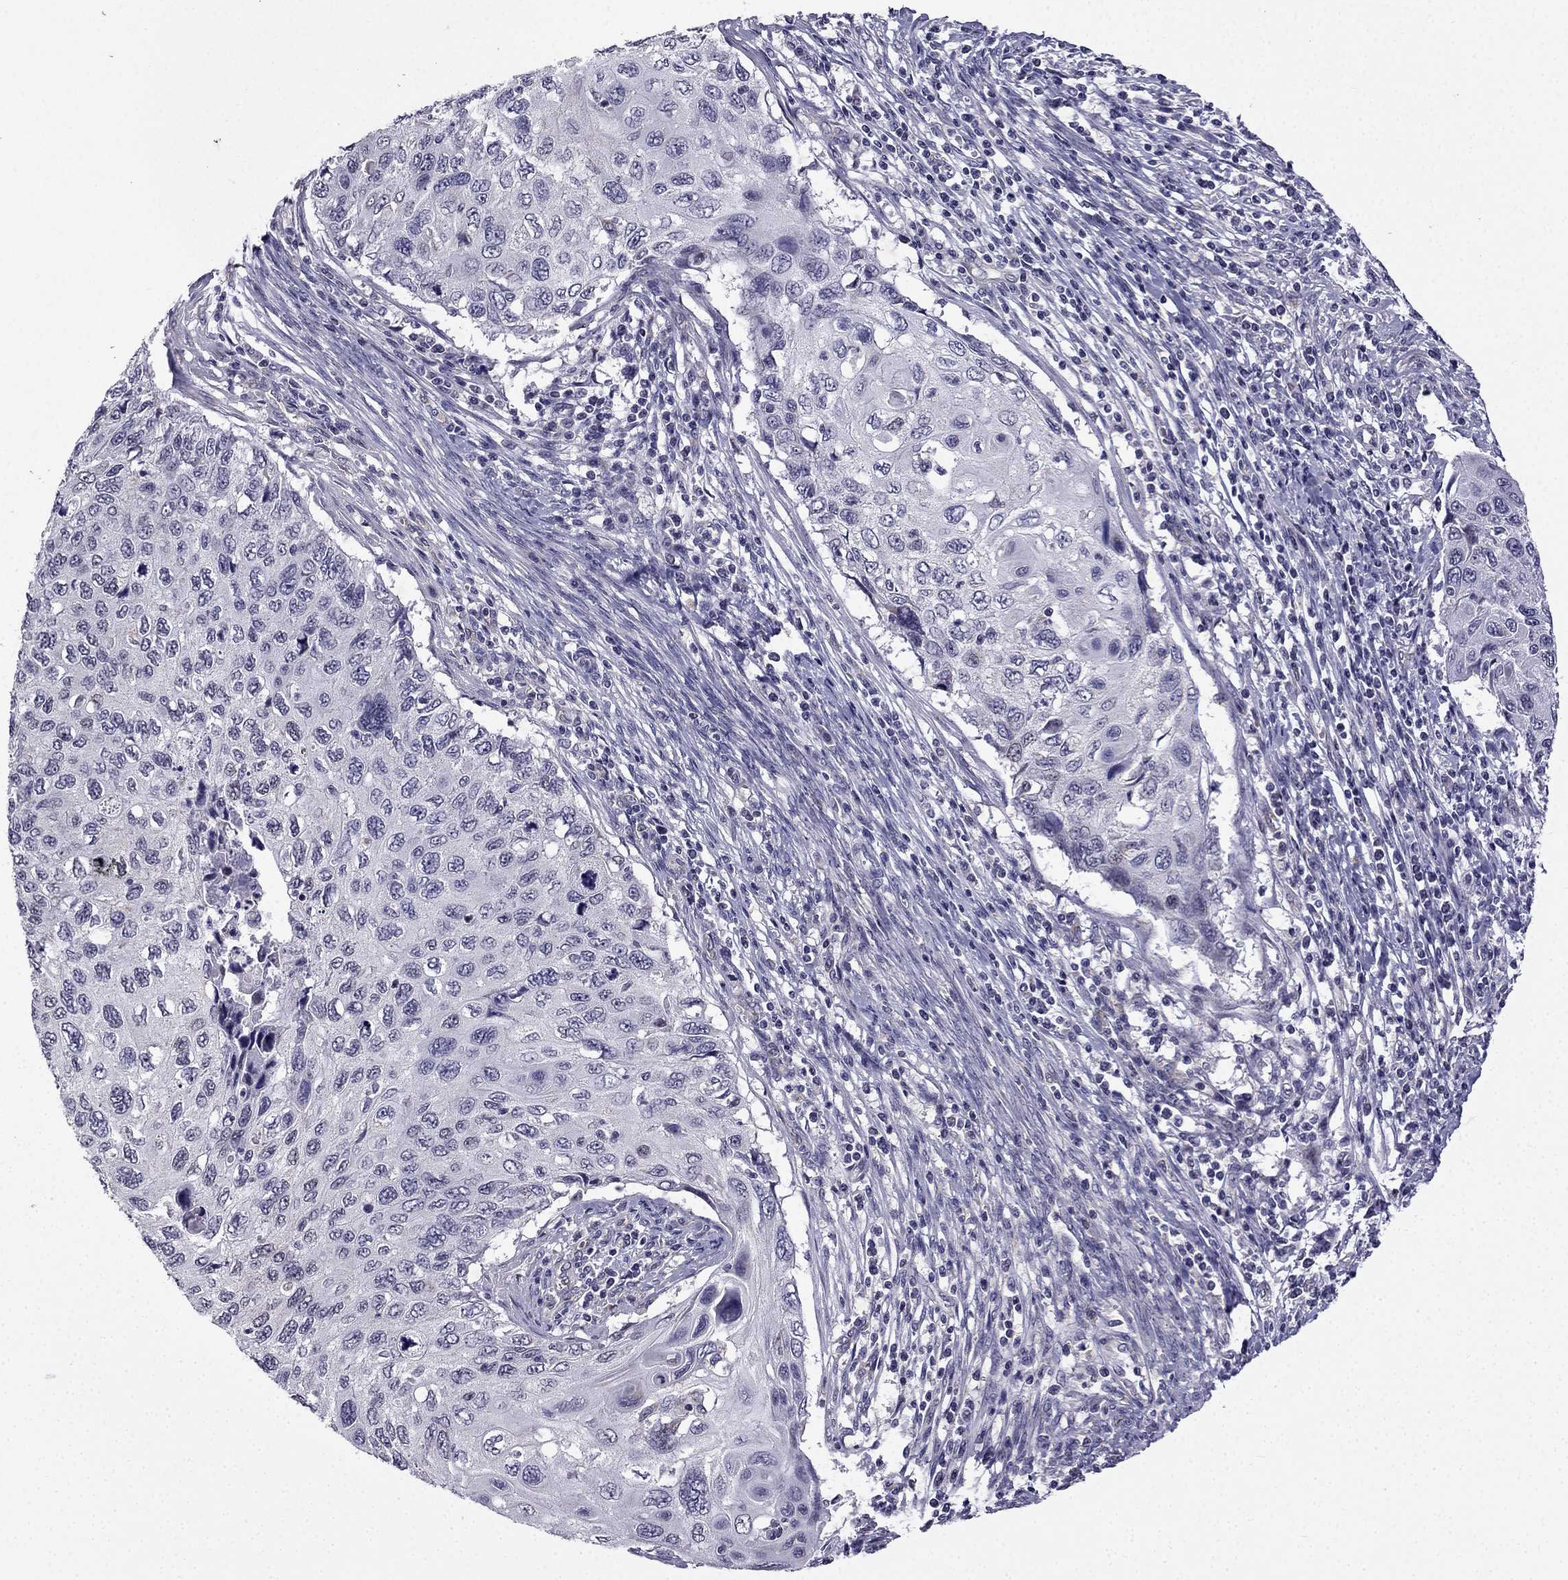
{"staining": {"intensity": "negative", "quantity": "none", "location": "none"}, "tissue": "cervical cancer", "cell_type": "Tumor cells", "image_type": "cancer", "snomed": [{"axis": "morphology", "description": "Squamous cell carcinoma, NOS"}, {"axis": "topography", "description": "Cervix"}], "caption": "Human squamous cell carcinoma (cervical) stained for a protein using immunohistochemistry (IHC) shows no positivity in tumor cells.", "gene": "SLC6A2", "patient": {"sex": "female", "age": 70}}